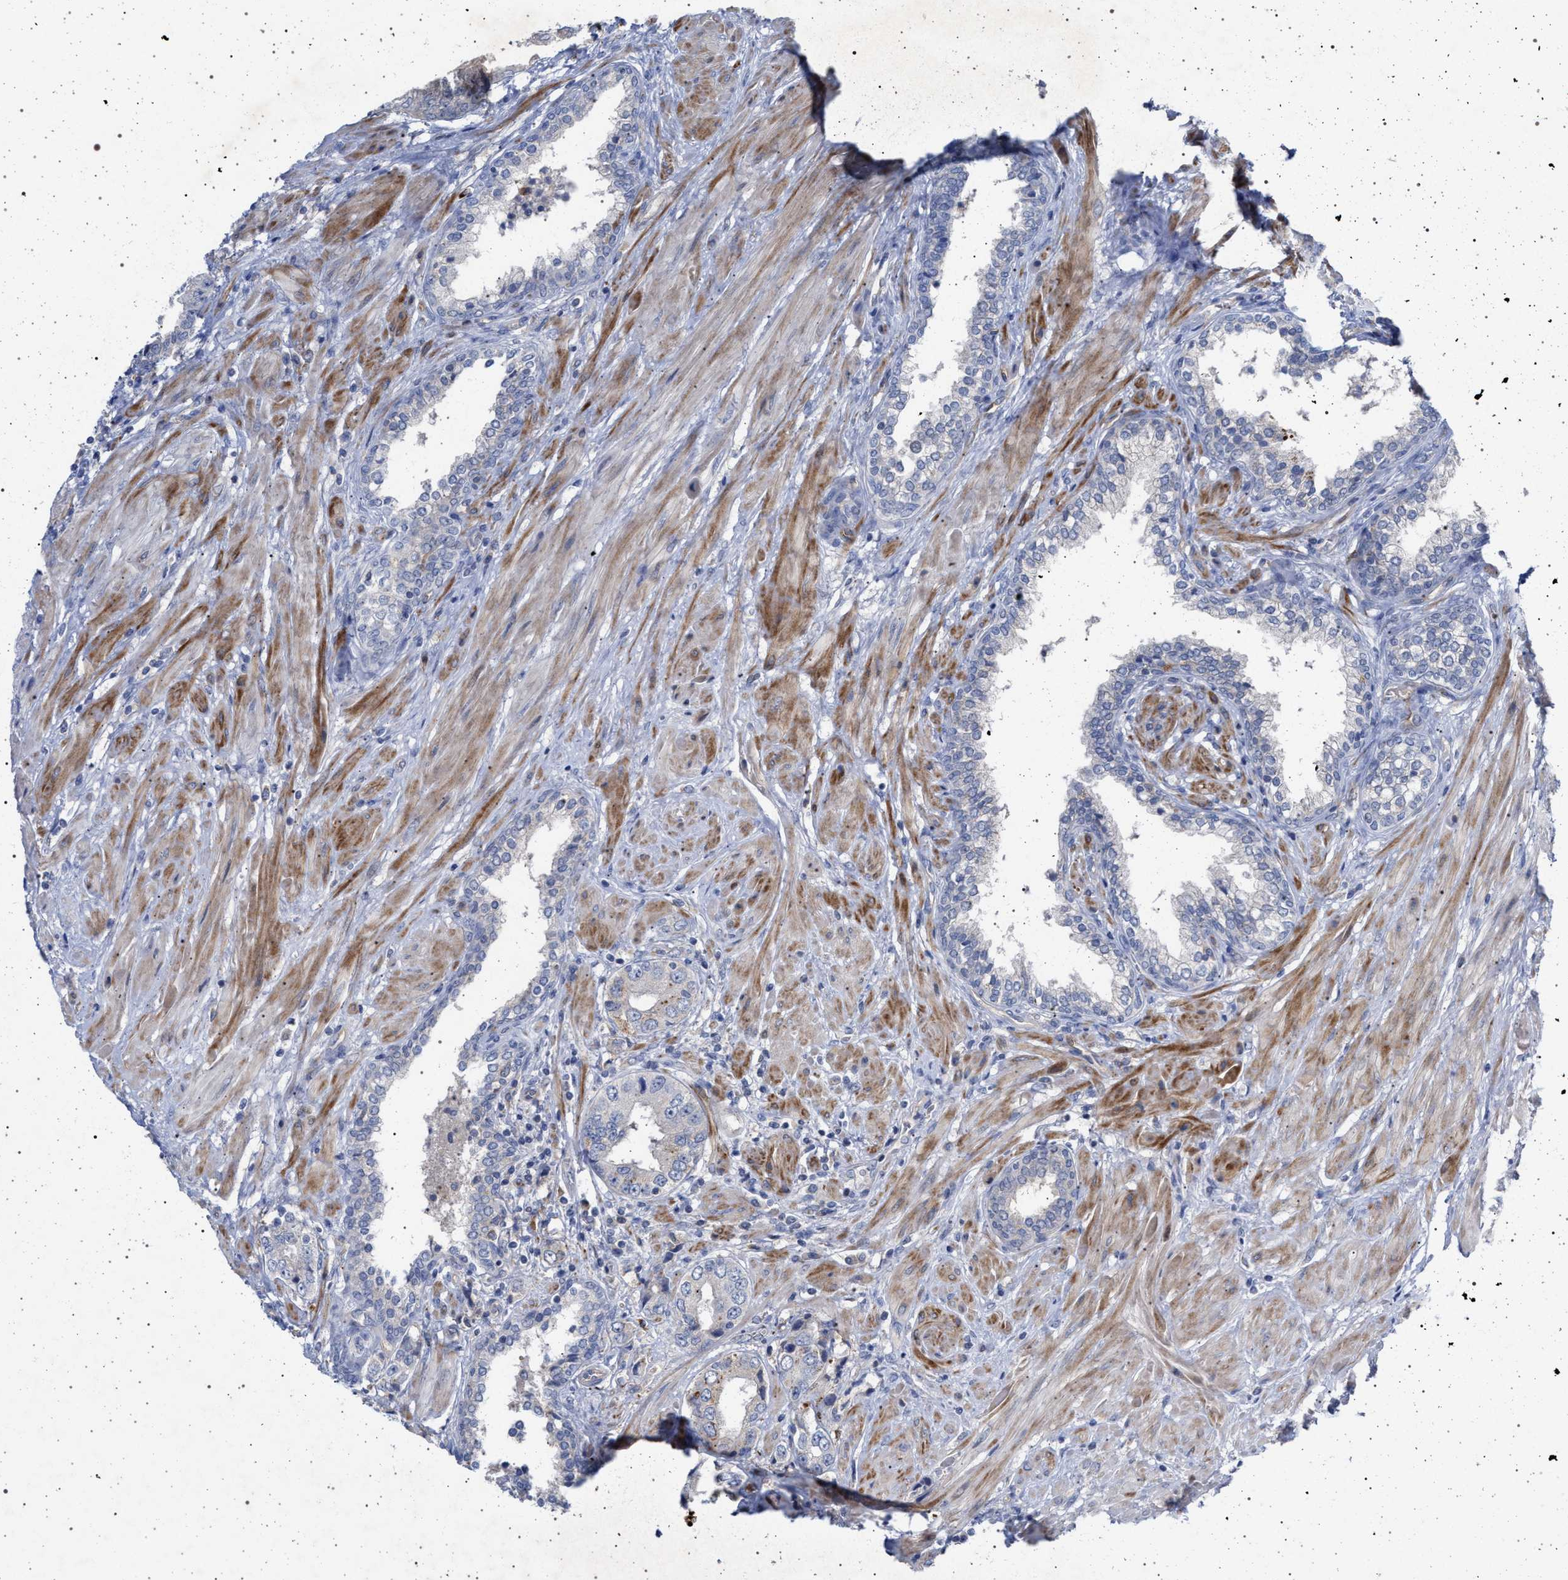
{"staining": {"intensity": "weak", "quantity": "<25%", "location": "cytoplasmic/membranous"}, "tissue": "prostate cancer", "cell_type": "Tumor cells", "image_type": "cancer", "snomed": [{"axis": "morphology", "description": "Adenocarcinoma, High grade"}, {"axis": "topography", "description": "Prostate"}], "caption": "DAB (3,3'-diaminobenzidine) immunohistochemical staining of prostate cancer (adenocarcinoma (high-grade)) exhibits no significant positivity in tumor cells.", "gene": "RBM48", "patient": {"sex": "male", "age": 61}}